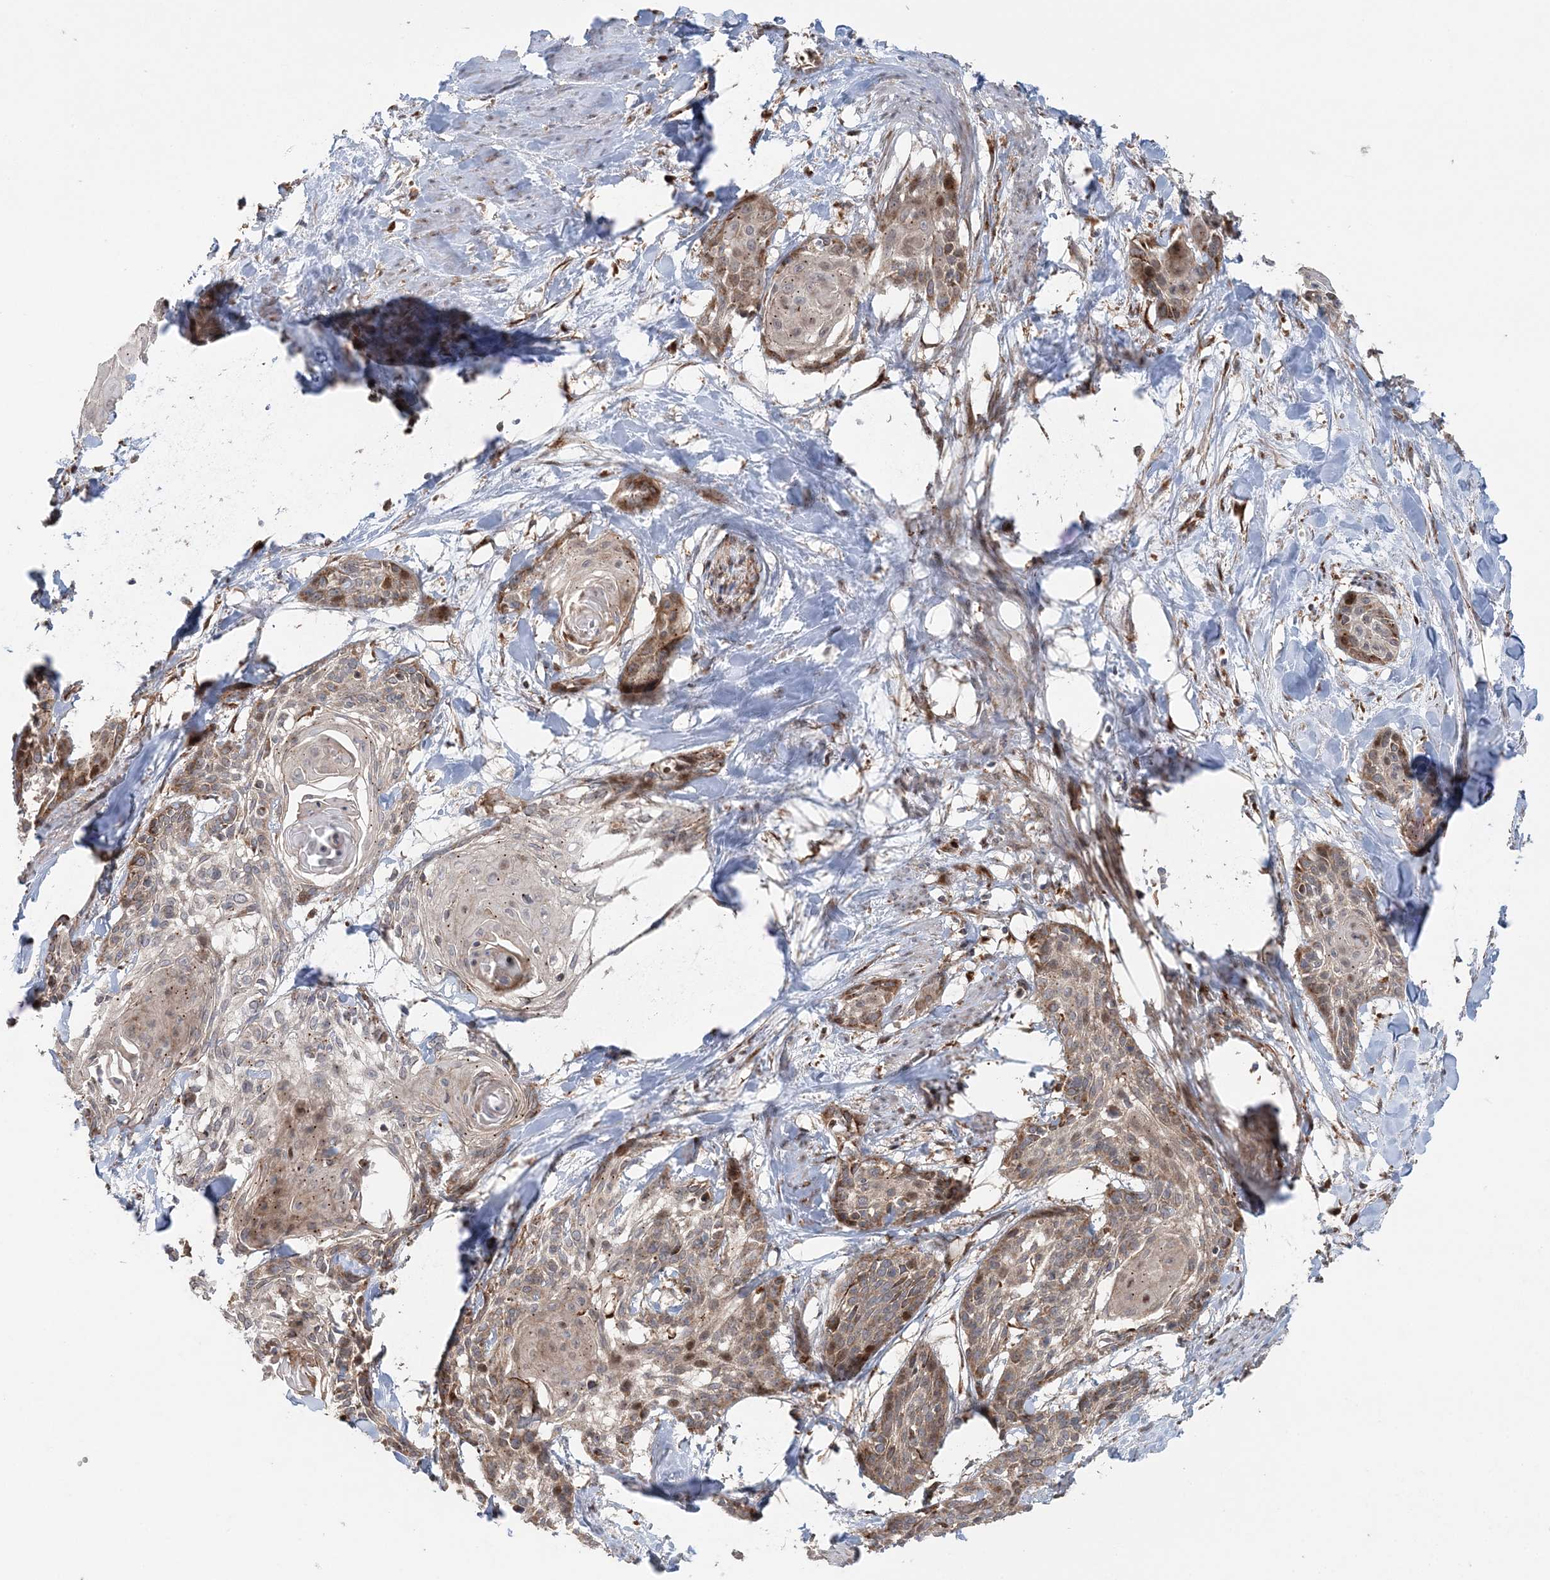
{"staining": {"intensity": "weak", "quantity": "25%-75%", "location": "cytoplasmic/membranous"}, "tissue": "cervical cancer", "cell_type": "Tumor cells", "image_type": "cancer", "snomed": [{"axis": "morphology", "description": "Squamous cell carcinoma, NOS"}, {"axis": "topography", "description": "Cervix"}], "caption": "A brown stain labels weak cytoplasmic/membranous positivity of a protein in human squamous cell carcinoma (cervical) tumor cells.", "gene": "ABCC3", "patient": {"sex": "female", "age": 57}}